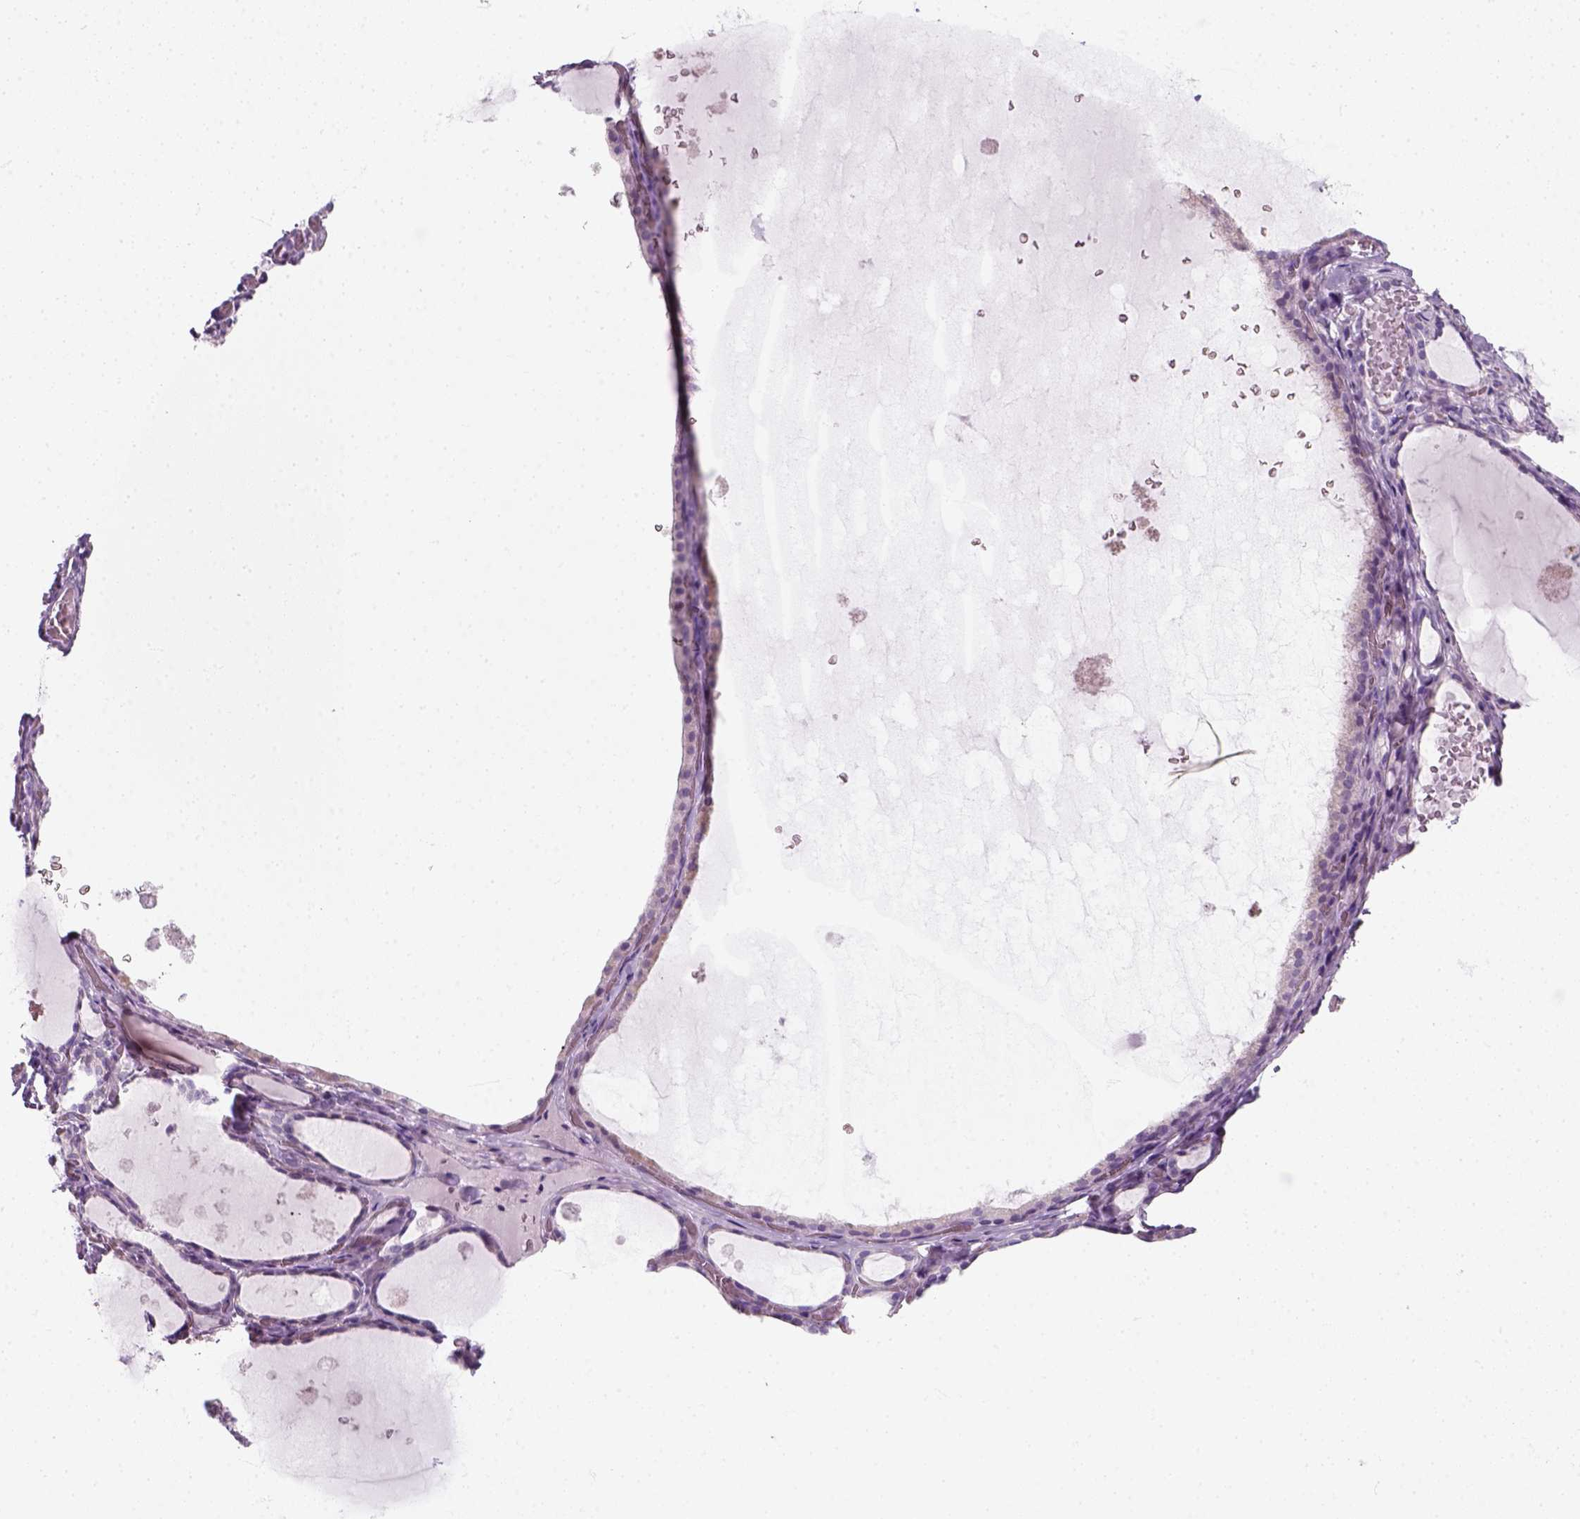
{"staining": {"intensity": "negative", "quantity": "none", "location": "none"}, "tissue": "thyroid gland", "cell_type": "Glandular cells", "image_type": "normal", "snomed": [{"axis": "morphology", "description": "Normal tissue, NOS"}, {"axis": "topography", "description": "Thyroid gland"}], "caption": "An IHC photomicrograph of benign thyroid gland is shown. There is no staining in glandular cells of thyroid gland.", "gene": "SLC12A5", "patient": {"sex": "female", "age": 56}}